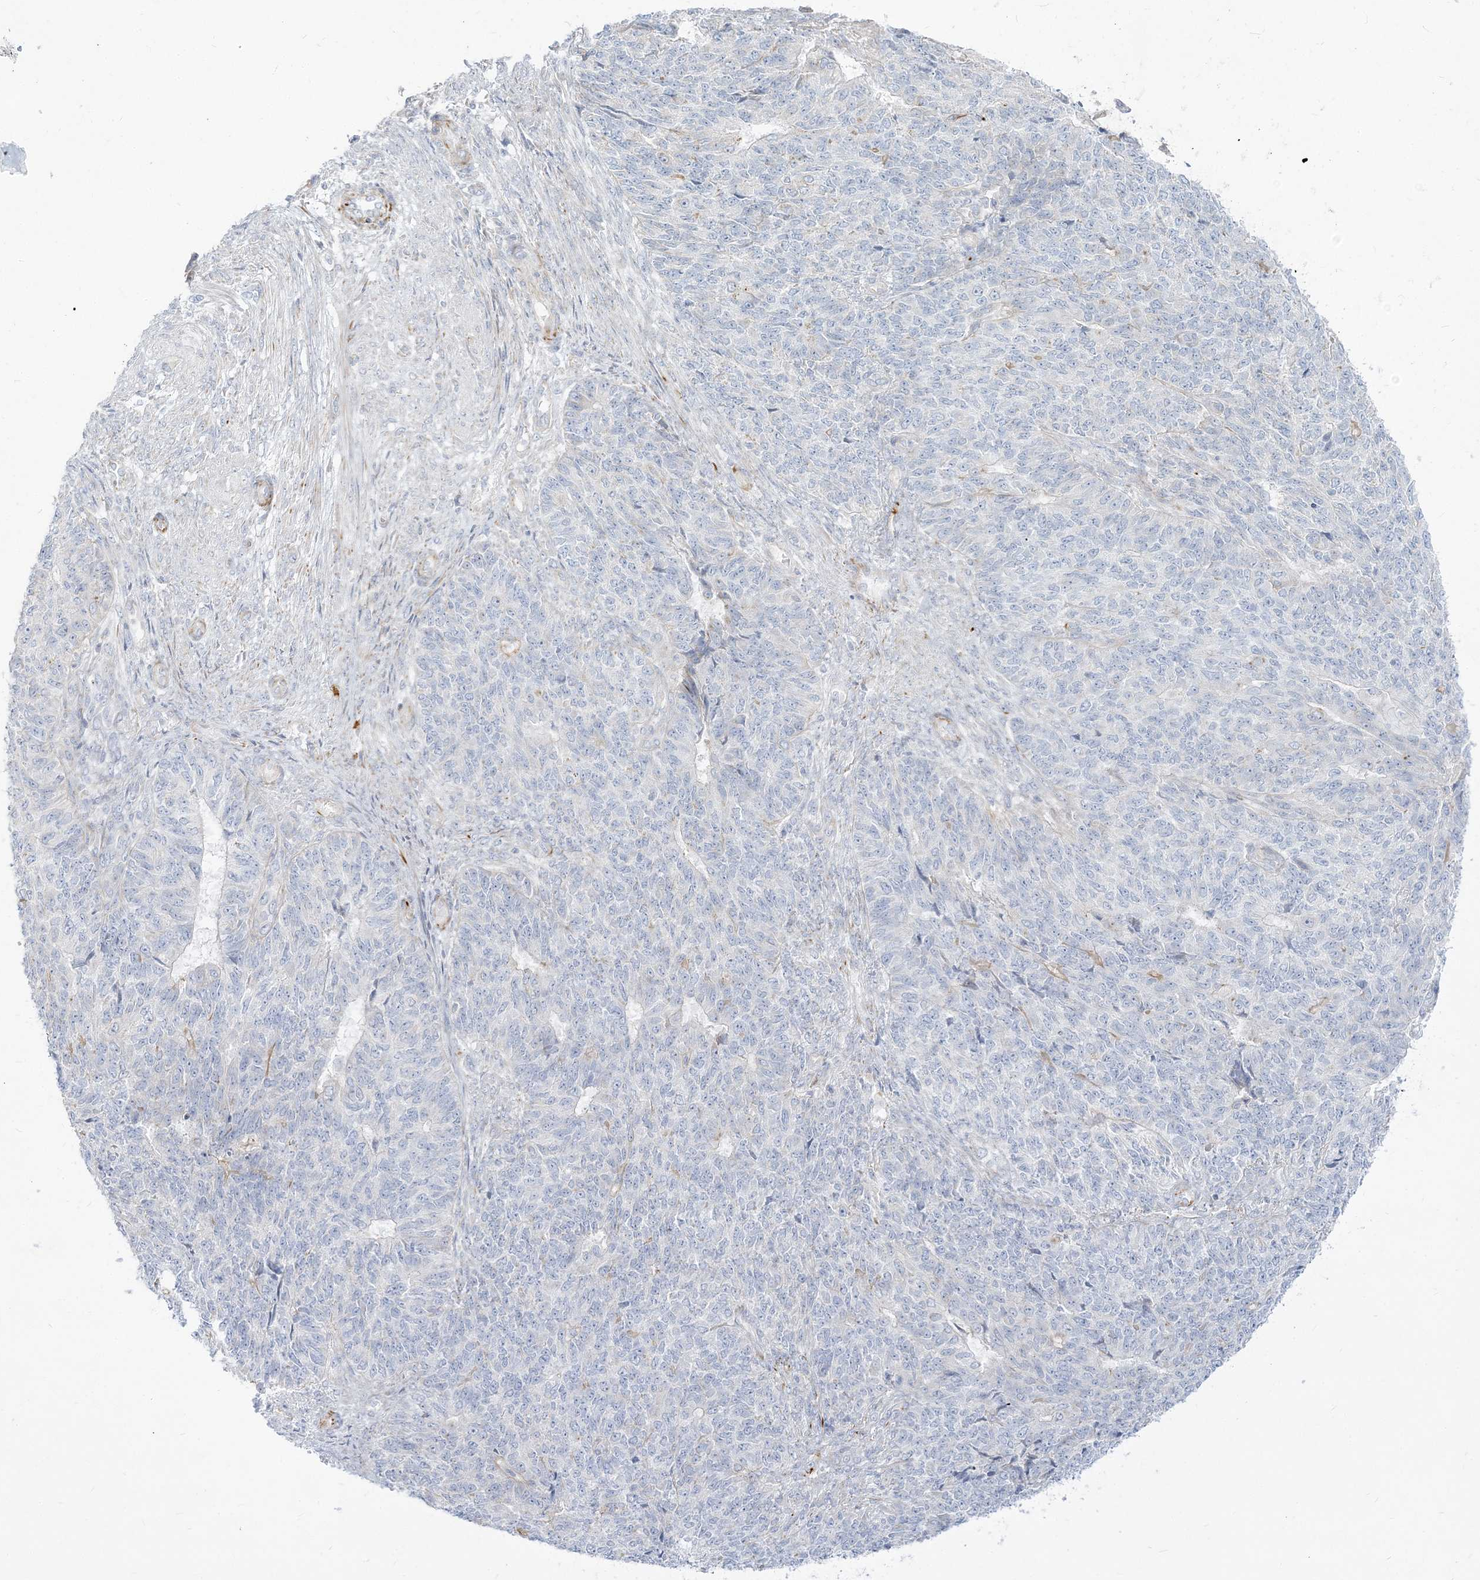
{"staining": {"intensity": "negative", "quantity": "none", "location": "none"}, "tissue": "endometrial cancer", "cell_type": "Tumor cells", "image_type": "cancer", "snomed": [{"axis": "morphology", "description": "Adenocarcinoma, NOS"}, {"axis": "topography", "description": "Endometrium"}], "caption": "Endometrial cancer (adenocarcinoma) was stained to show a protein in brown. There is no significant positivity in tumor cells. (Brightfield microscopy of DAB immunohistochemistry (IHC) at high magnification).", "gene": "GPAT2", "patient": {"sex": "female", "age": 32}}